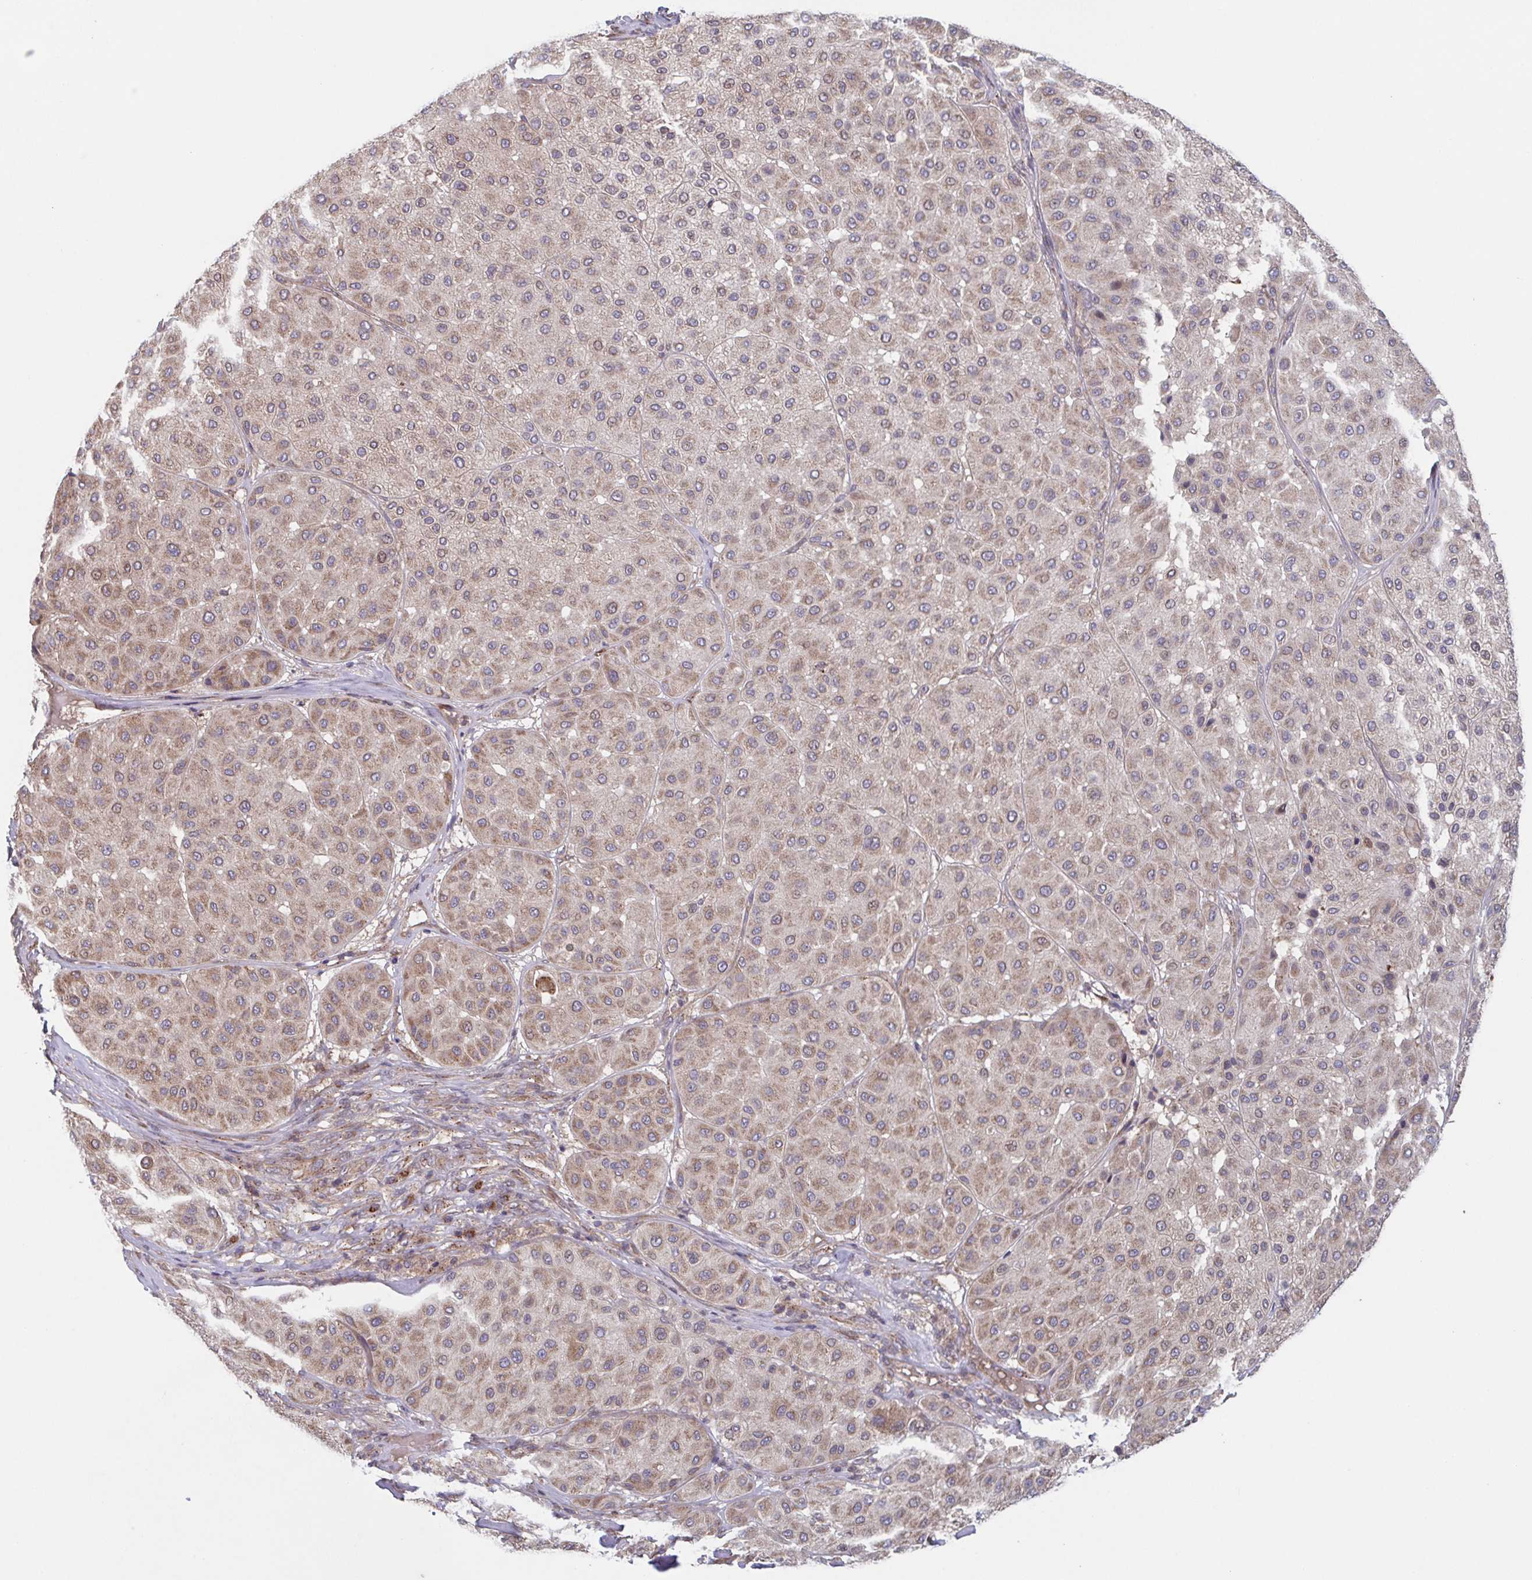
{"staining": {"intensity": "weak", "quantity": ">75%", "location": "cytoplasmic/membranous"}, "tissue": "melanoma", "cell_type": "Tumor cells", "image_type": "cancer", "snomed": [{"axis": "morphology", "description": "Malignant melanoma, Metastatic site"}, {"axis": "topography", "description": "Smooth muscle"}], "caption": "Weak cytoplasmic/membranous expression is seen in approximately >75% of tumor cells in melanoma.", "gene": "COPB1", "patient": {"sex": "male", "age": 41}}